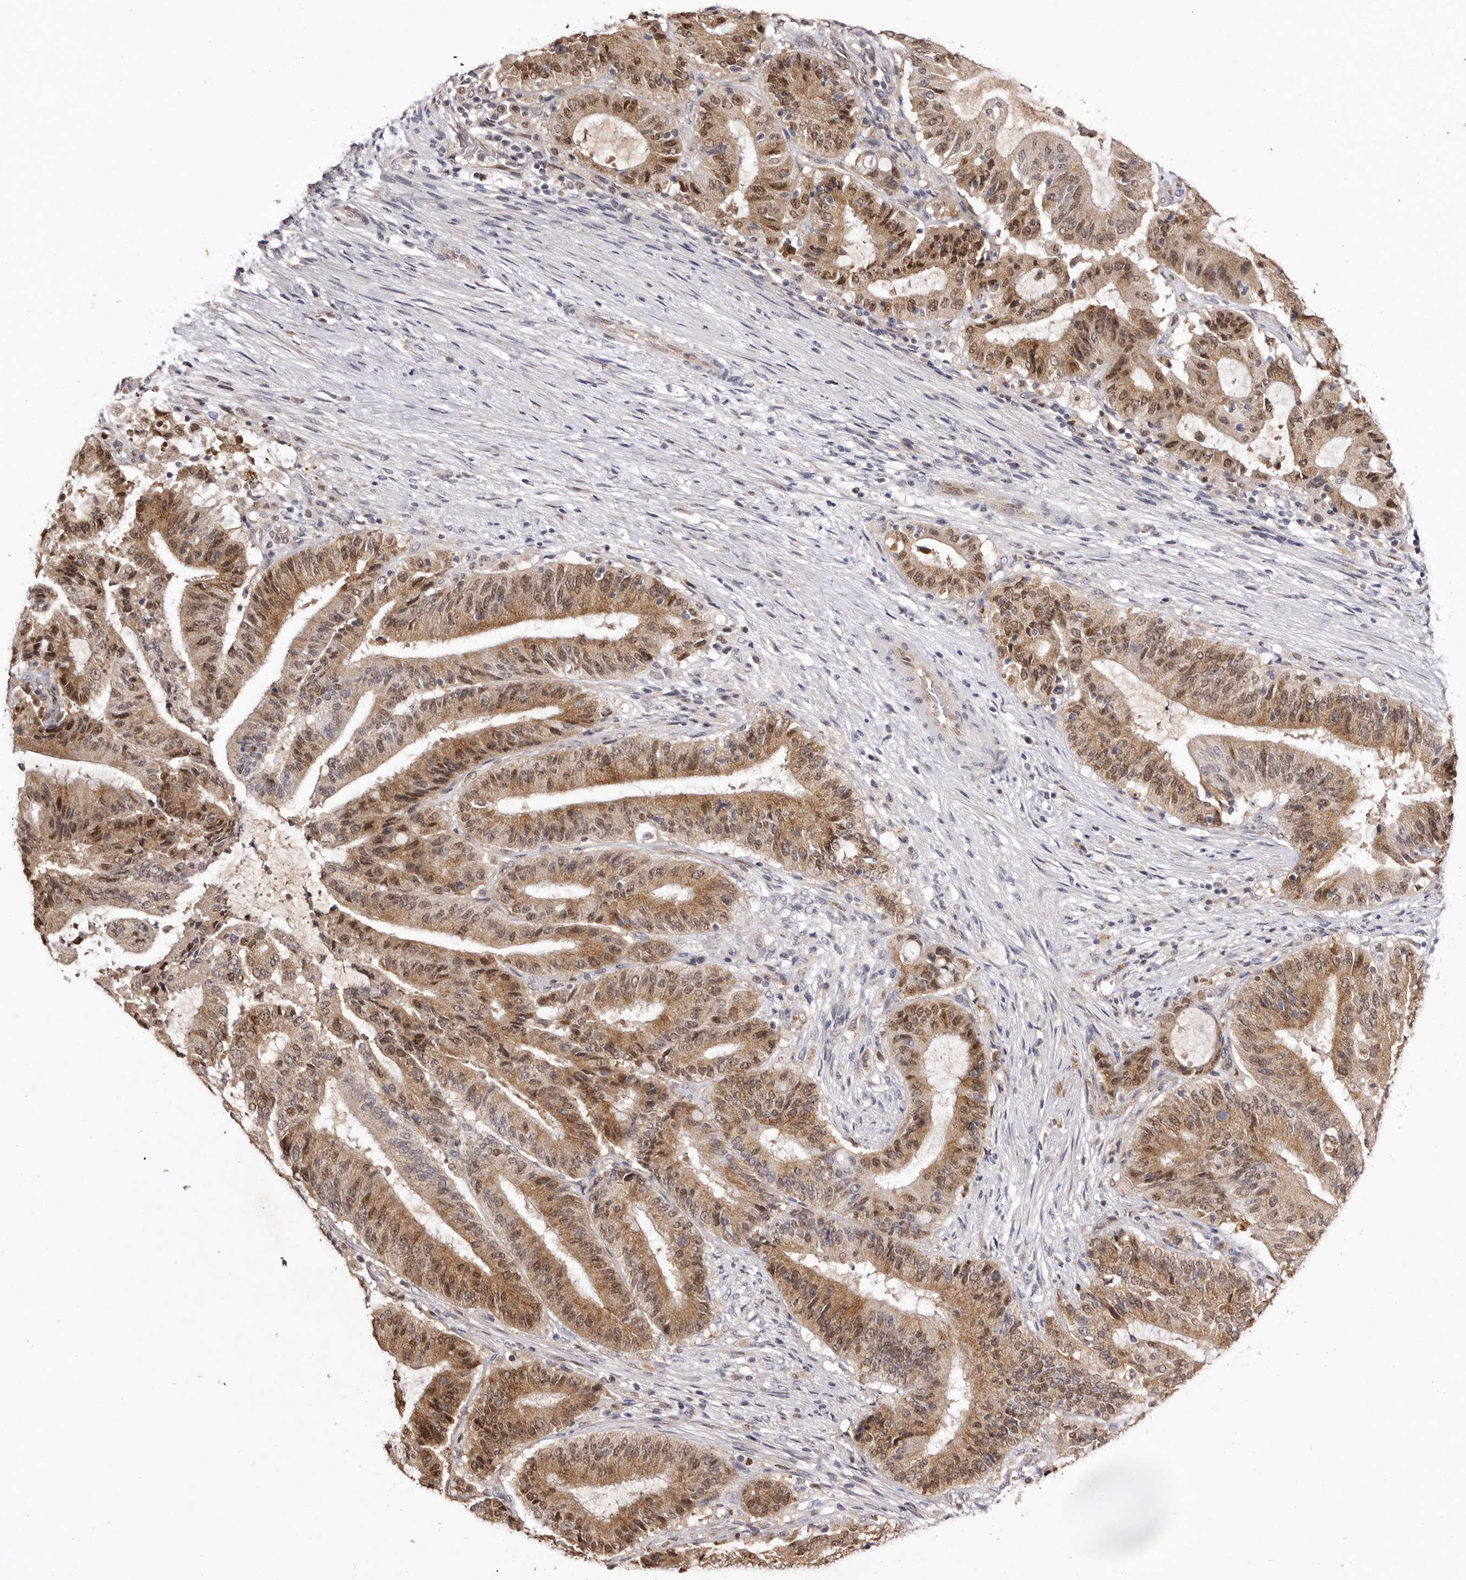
{"staining": {"intensity": "moderate", "quantity": ">75%", "location": "cytoplasmic/membranous,nuclear"}, "tissue": "liver cancer", "cell_type": "Tumor cells", "image_type": "cancer", "snomed": [{"axis": "morphology", "description": "Normal tissue, NOS"}, {"axis": "morphology", "description": "Cholangiocarcinoma"}, {"axis": "topography", "description": "Liver"}, {"axis": "topography", "description": "Peripheral nerve tissue"}], "caption": "The histopathology image shows staining of liver cancer, revealing moderate cytoplasmic/membranous and nuclear protein staining (brown color) within tumor cells. (DAB (3,3'-diaminobenzidine) IHC, brown staining for protein, blue staining for nuclei).", "gene": "NOTCH1", "patient": {"sex": "female", "age": 73}}